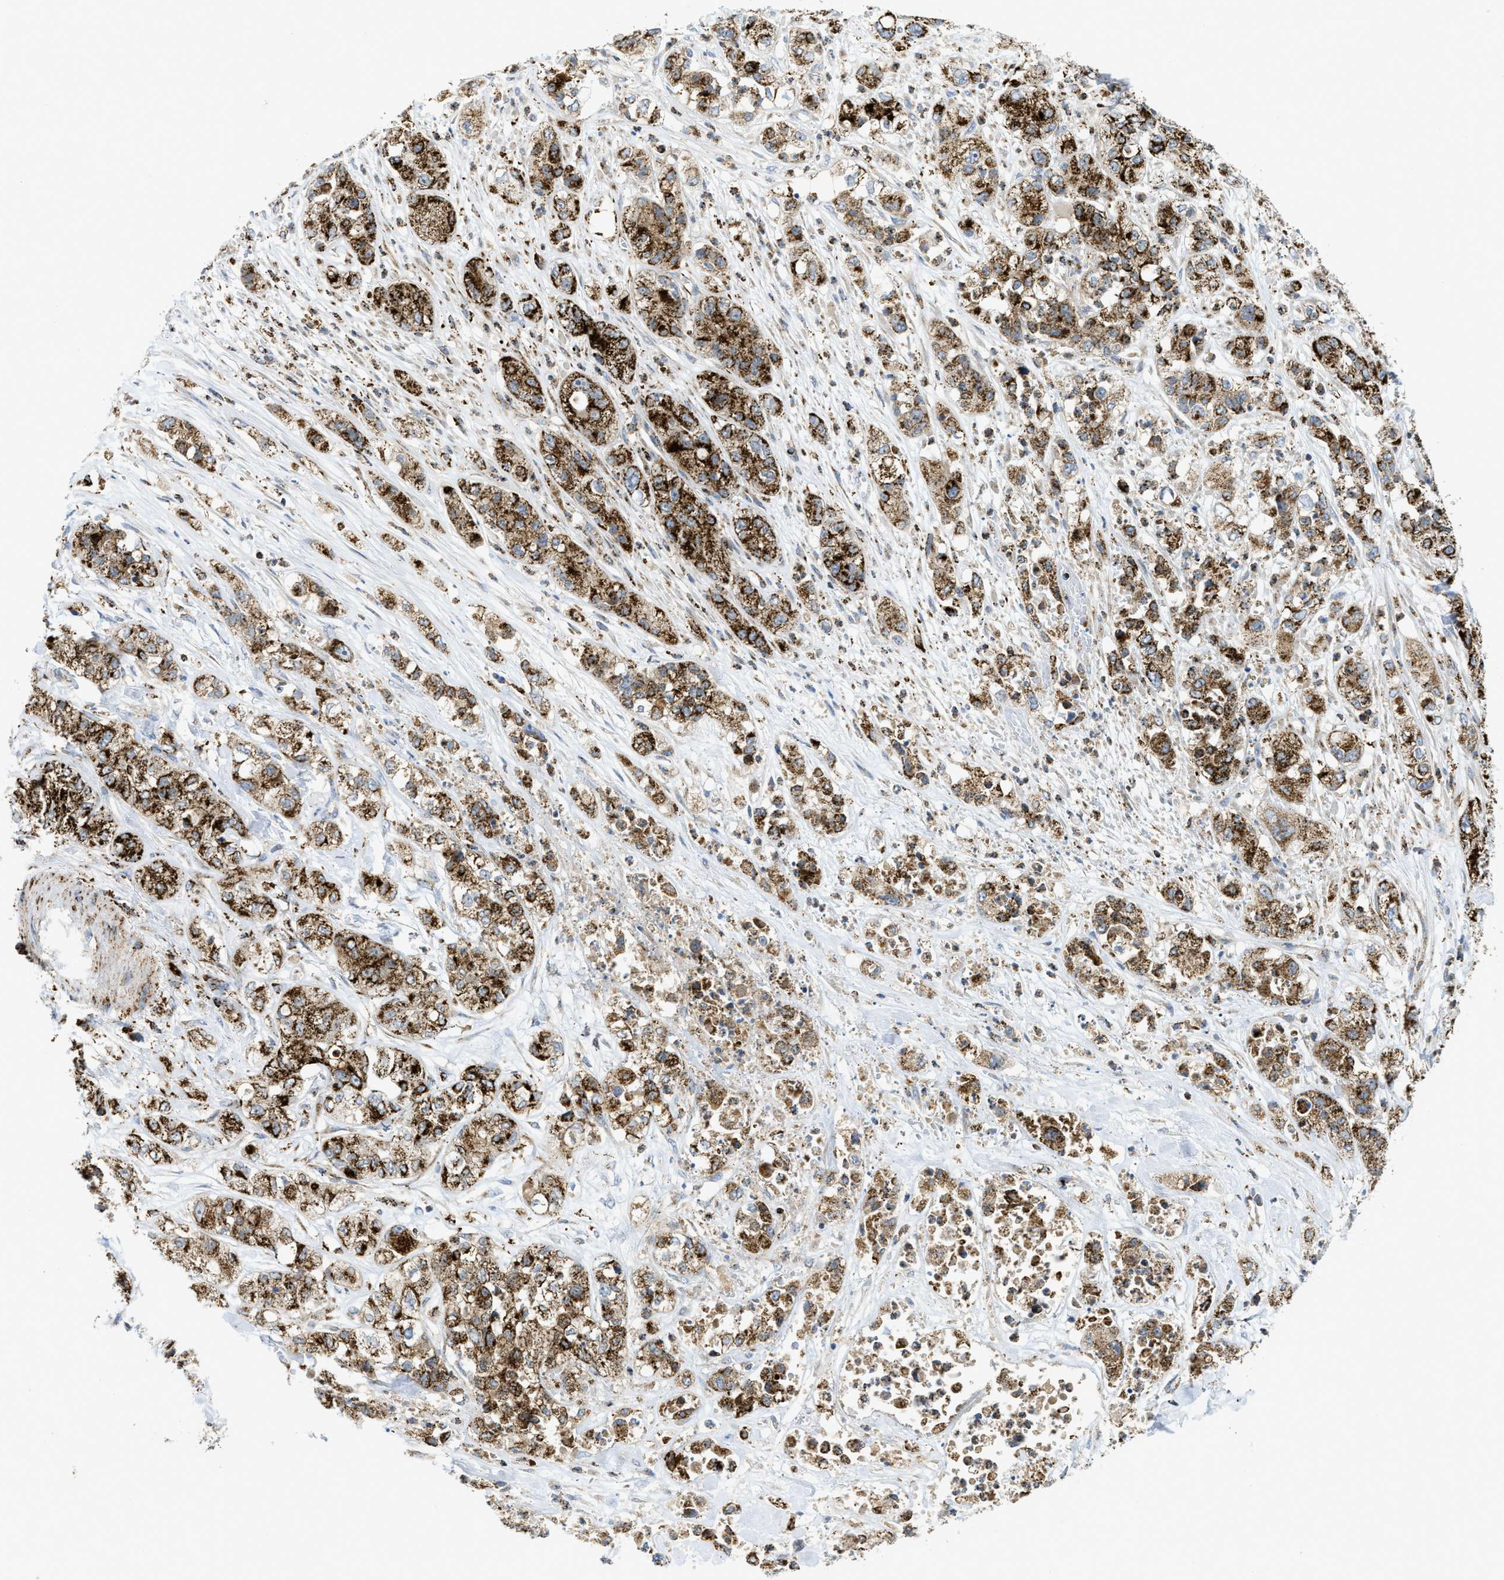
{"staining": {"intensity": "strong", "quantity": ">75%", "location": "cytoplasmic/membranous"}, "tissue": "pancreatic cancer", "cell_type": "Tumor cells", "image_type": "cancer", "snomed": [{"axis": "morphology", "description": "Adenocarcinoma, NOS"}, {"axis": "topography", "description": "Pancreas"}], "caption": "A histopathology image showing strong cytoplasmic/membranous positivity in about >75% of tumor cells in adenocarcinoma (pancreatic), as visualized by brown immunohistochemical staining.", "gene": "SQOR", "patient": {"sex": "female", "age": 78}}